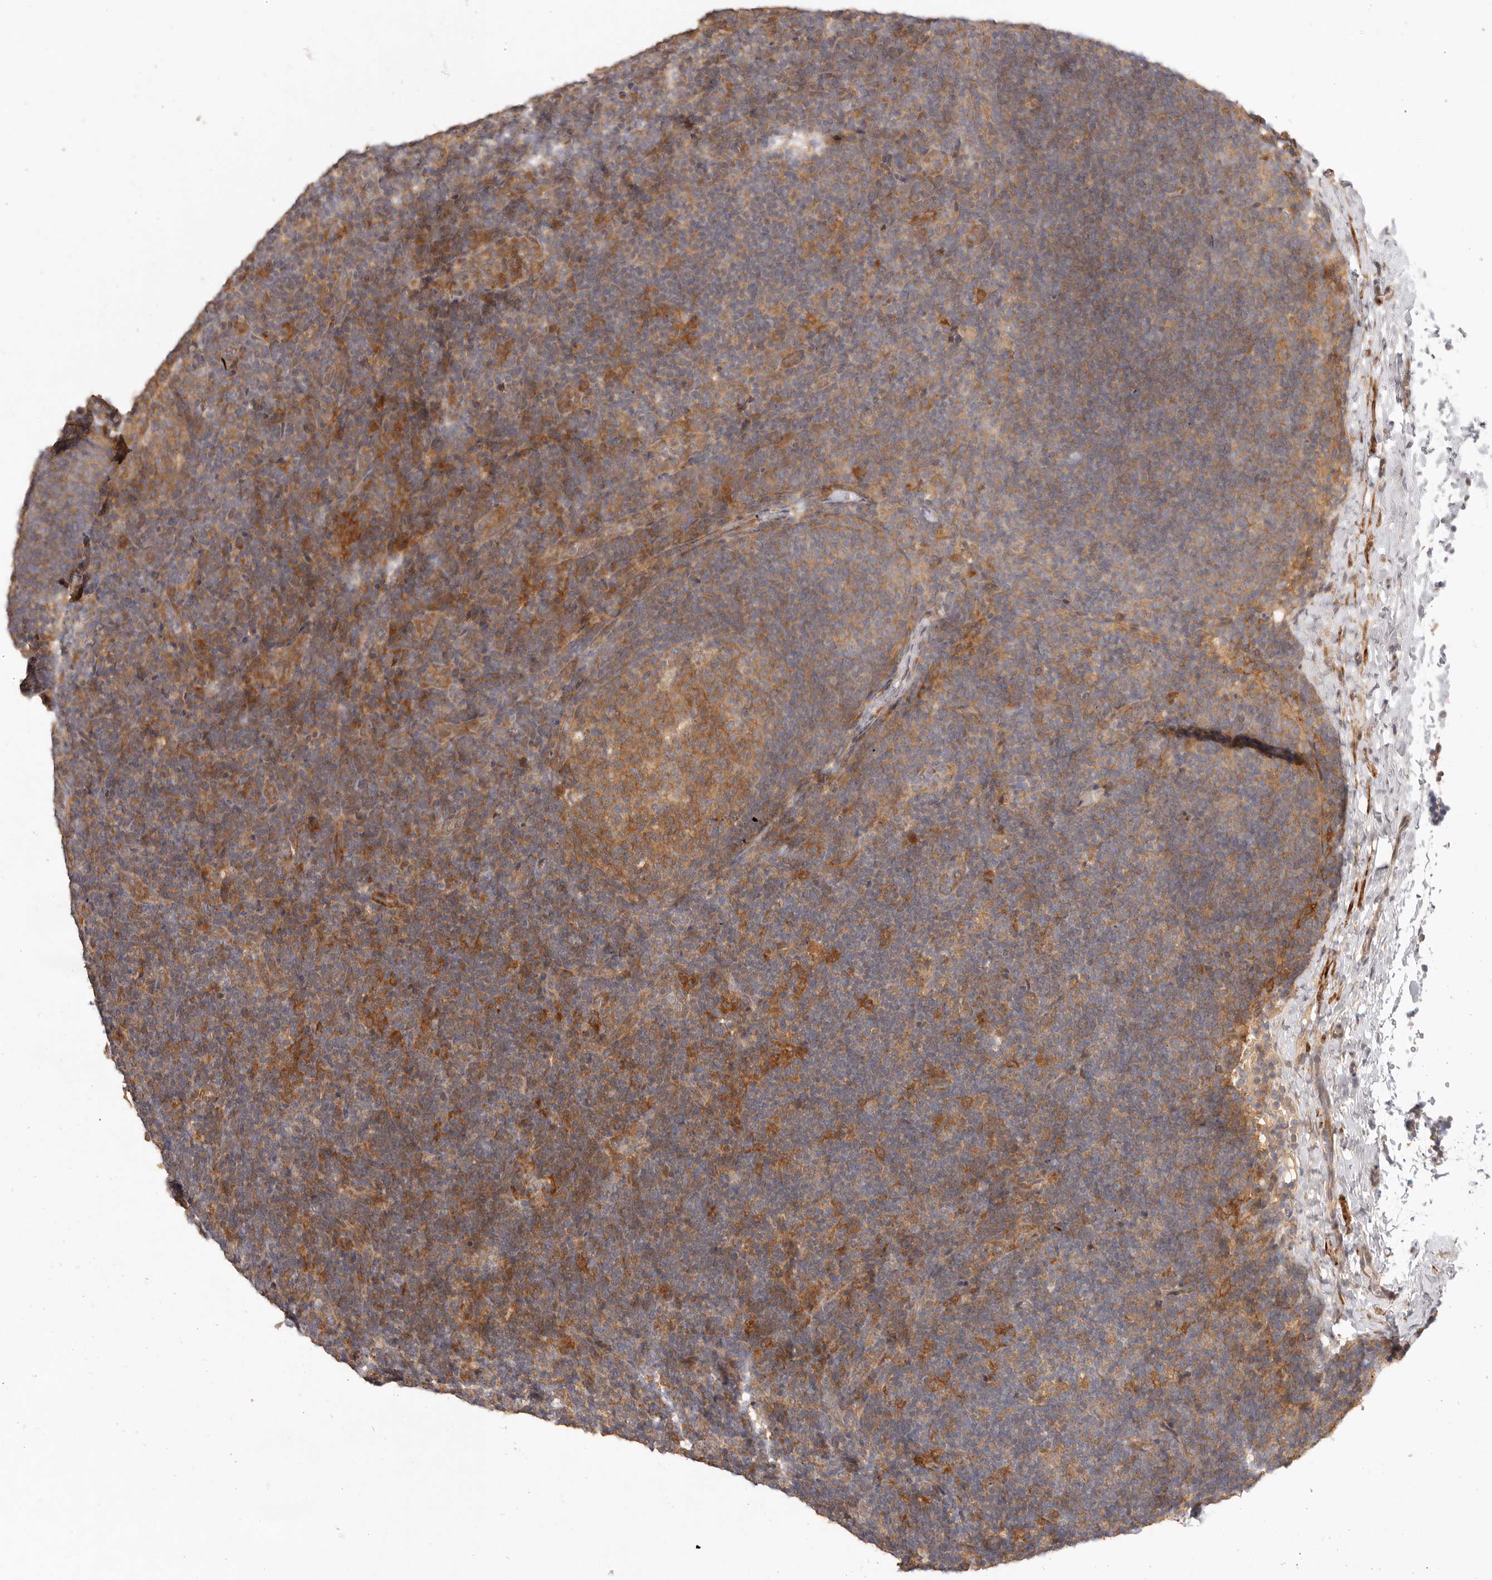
{"staining": {"intensity": "moderate", "quantity": ">75%", "location": "cytoplasmic/membranous"}, "tissue": "lymph node", "cell_type": "Germinal center cells", "image_type": "normal", "snomed": [{"axis": "morphology", "description": "Normal tissue, NOS"}, {"axis": "topography", "description": "Lymph node"}], "caption": "An immunohistochemistry histopathology image of benign tissue is shown. Protein staining in brown highlights moderate cytoplasmic/membranous positivity in lymph node within germinal center cells.", "gene": "VIPR1", "patient": {"sex": "female", "age": 22}}